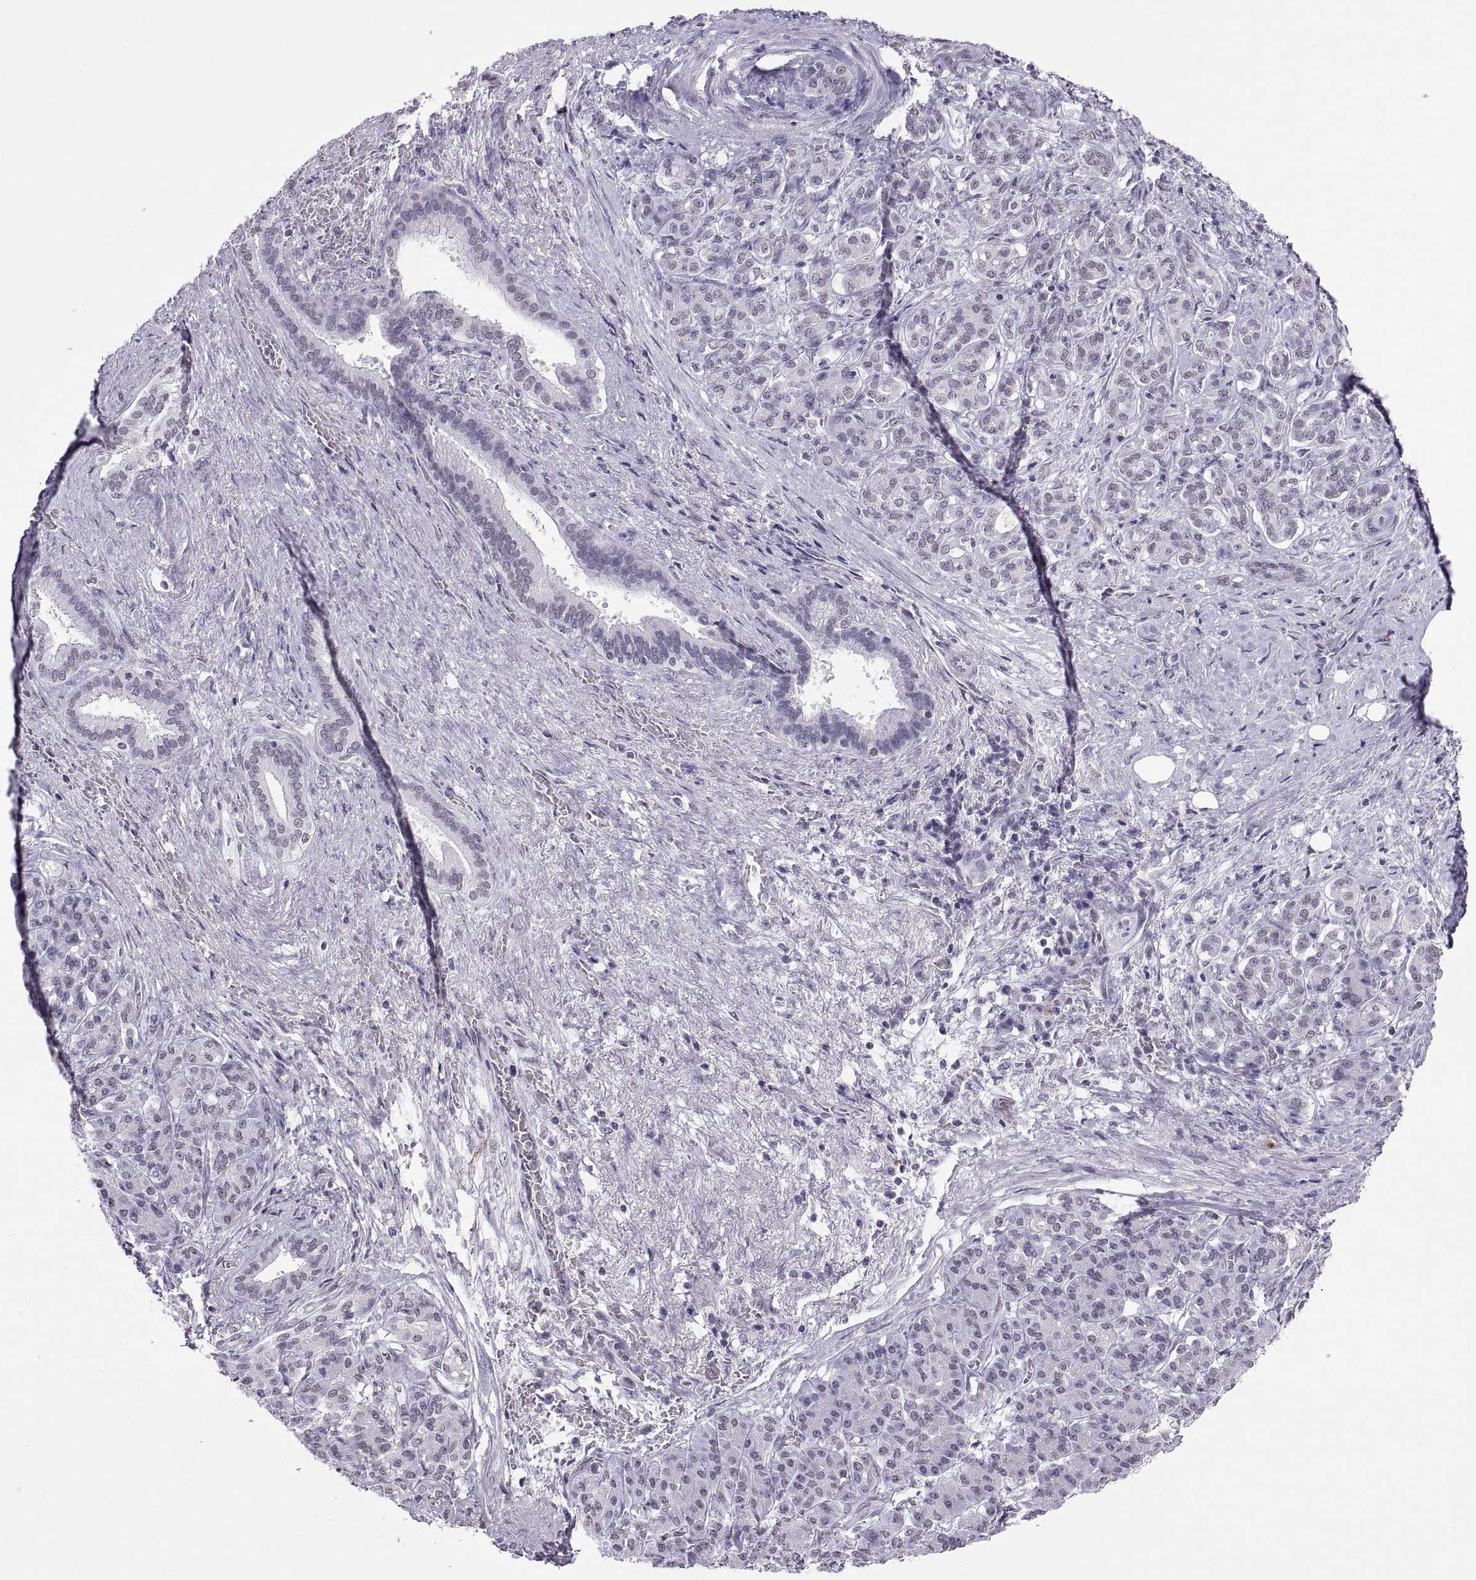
{"staining": {"intensity": "negative", "quantity": "none", "location": "none"}, "tissue": "pancreatic cancer", "cell_type": "Tumor cells", "image_type": "cancer", "snomed": [{"axis": "morphology", "description": "Normal tissue, NOS"}, {"axis": "morphology", "description": "Inflammation, NOS"}, {"axis": "morphology", "description": "Adenocarcinoma, NOS"}, {"axis": "topography", "description": "Pancreas"}], "caption": "Immunohistochemistry micrograph of neoplastic tissue: human pancreatic cancer stained with DAB (3,3'-diaminobenzidine) demonstrates no significant protein expression in tumor cells.", "gene": "CARTPT", "patient": {"sex": "male", "age": 57}}